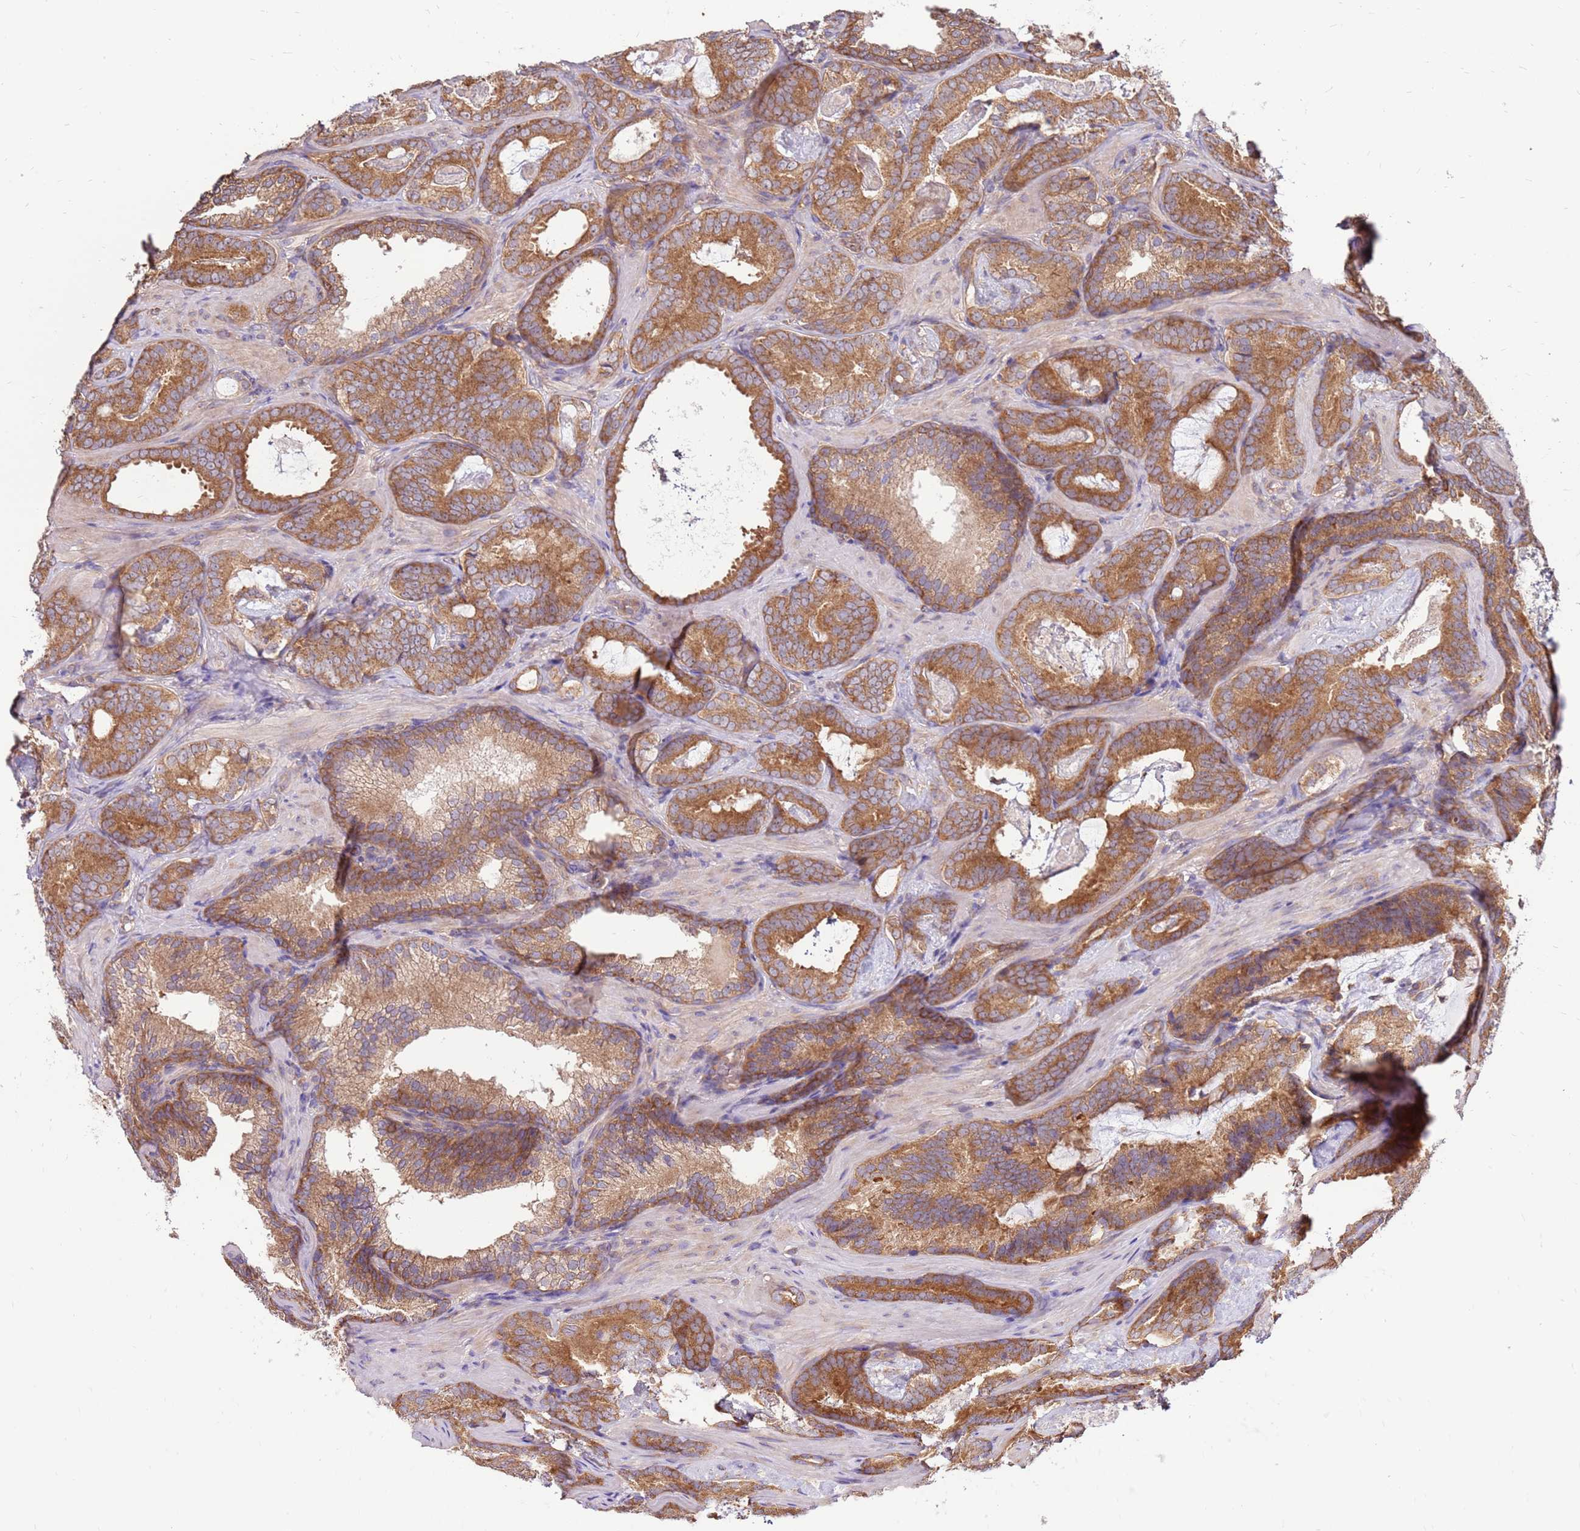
{"staining": {"intensity": "moderate", "quantity": ">75%", "location": "cytoplasmic/membranous"}, "tissue": "prostate cancer", "cell_type": "Tumor cells", "image_type": "cancer", "snomed": [{"axis": "morphology", "description": "Adenocarcinoma, Low grade"}, {"axis": "topography", "description": "Prostate"}], "caption": "A micrograph of human prostate cancer stained for a protein exhibits moderate cytoplasmic/membranous brown staining in tumor cells.", "gene": "SLC44A5", "patient": {"sex": "male", "age": 60}}